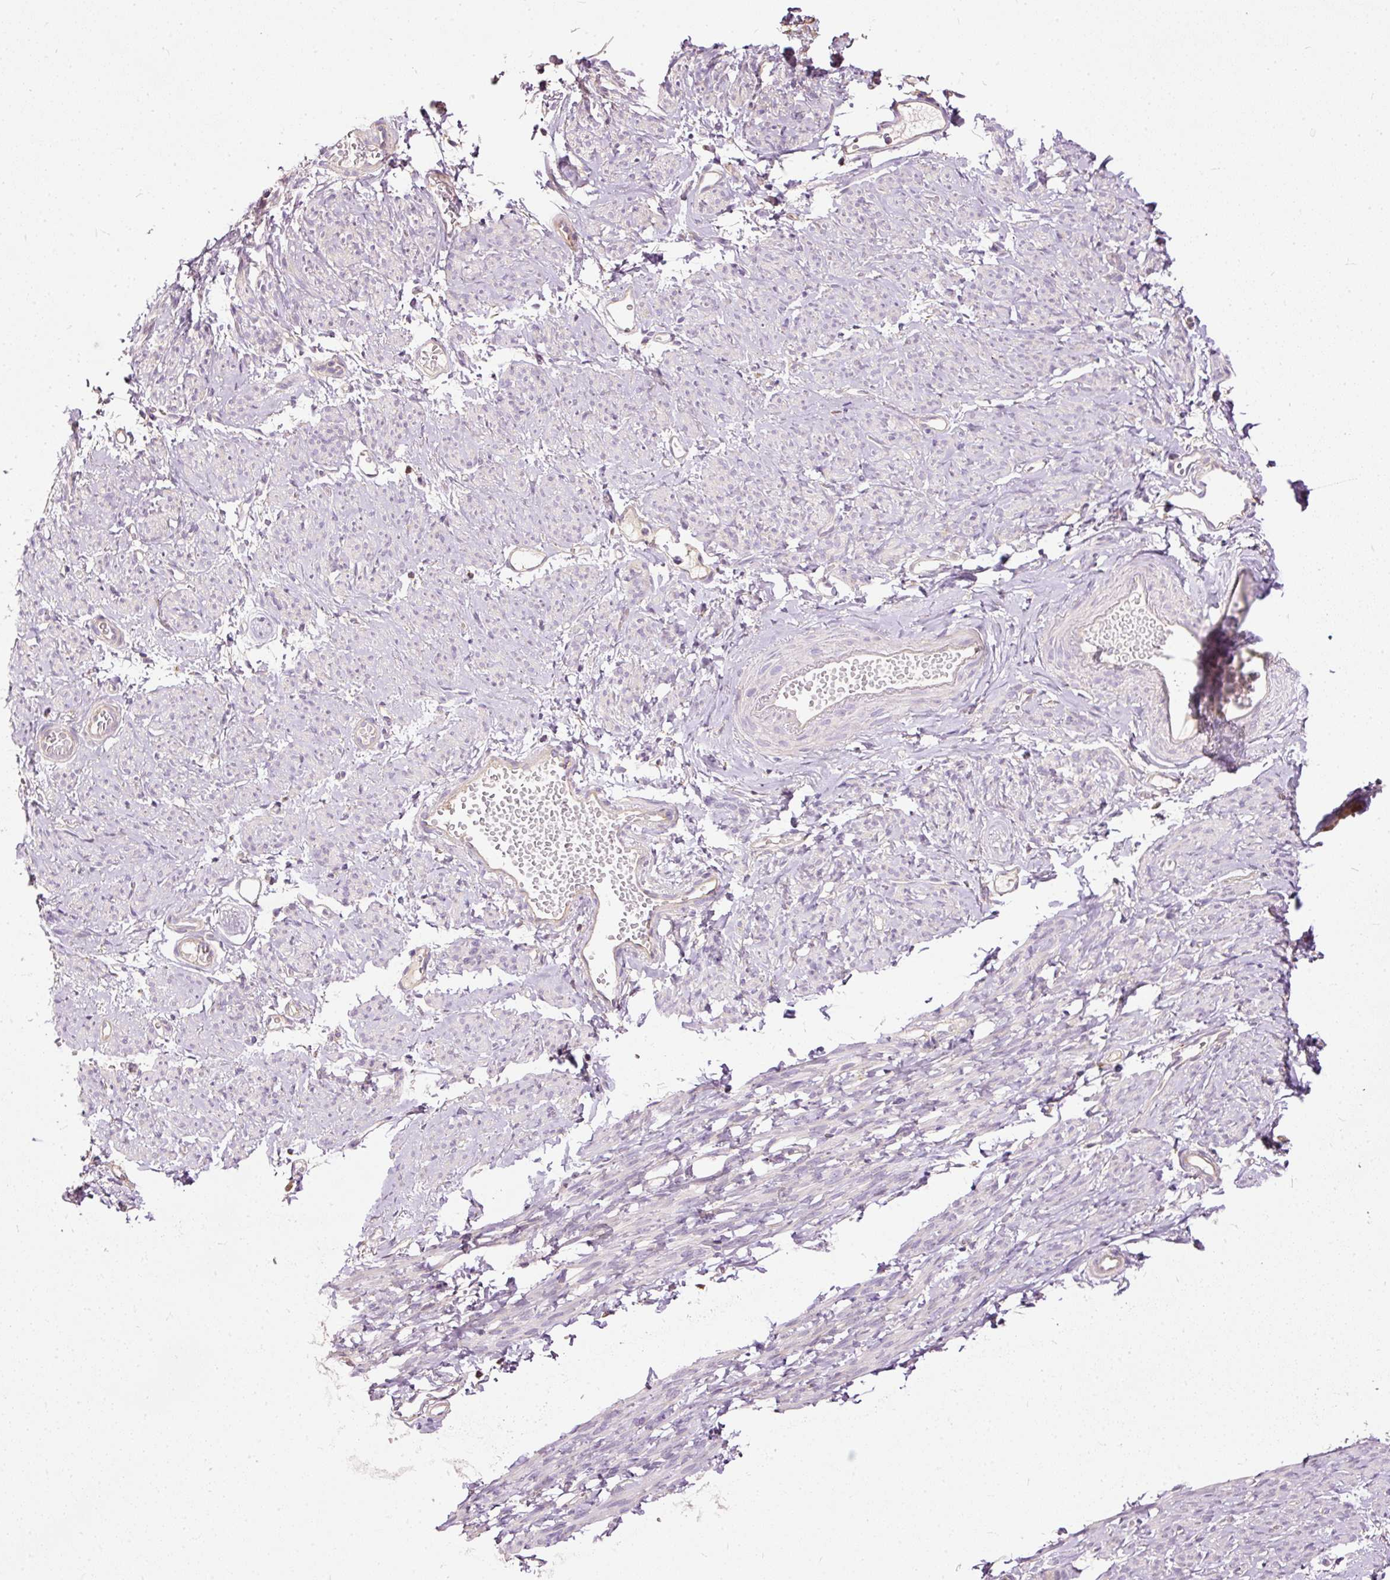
{"staining": {"intensity": "negative", "quantity": "none", "location": "none"}, "tissue": "smooth muscle", "cell_type": "Smooth muscle cells", "image_type": "normal", "snomed": [{"axis": "morphology", "description": "Normal tissue, NOS"}, {"axis": "topography", "description": "Smooth muscle"}], "caption": "There is no significant expression in smooth muscle cells of smooth muscle. (DAB IHC with hematoxylin counter stain).", "gene": "PAQR9", "patient": {"sex": "female", "age": 65}}